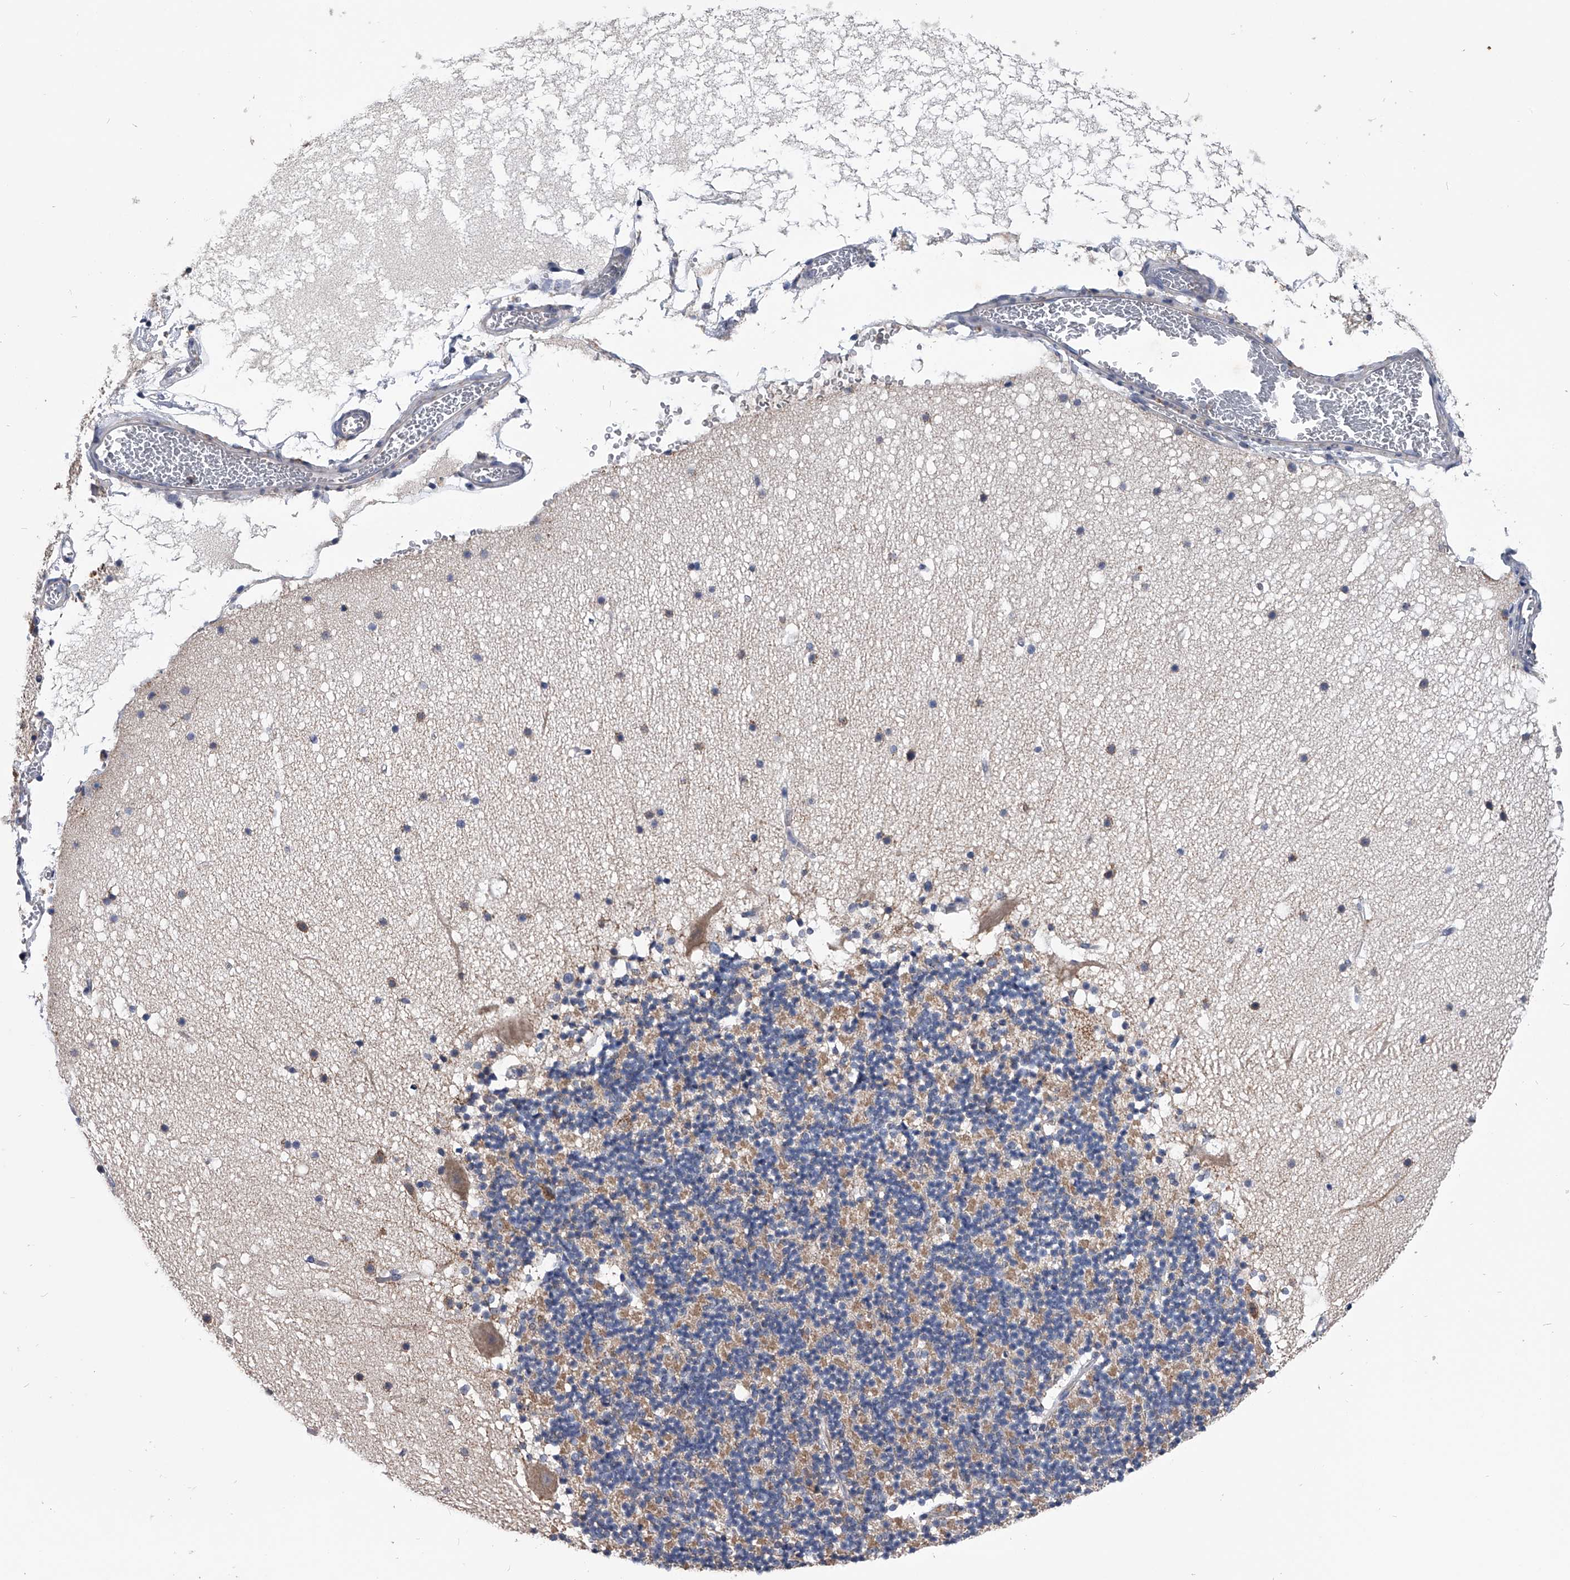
{"staining": {"intensity": "moderate", "quantity": "25%-75%", "location": "cytoplasmic/membranous"}, "tissue": "cerebellum", "cell_type": "Cells in granular layer", "image_type": "normal", "snomed": [{"axis": "morphology", "description": "Normal tissue, NOS"}, {"axis": "topography", "description": "Cerebellum"}], "caption": "Immunohistochemistry image of normal cerebellum: human cerebellum stained using immunohistochemistry (IHC) shows medium levels of moderate protein expression localized specifically in the cytoplasmic/membranous of cells in granular layer, appearing as a cytoplasmic/membranous brown color.", "gene": "OAT", "patient": {"sex": "male", "age": 57}}